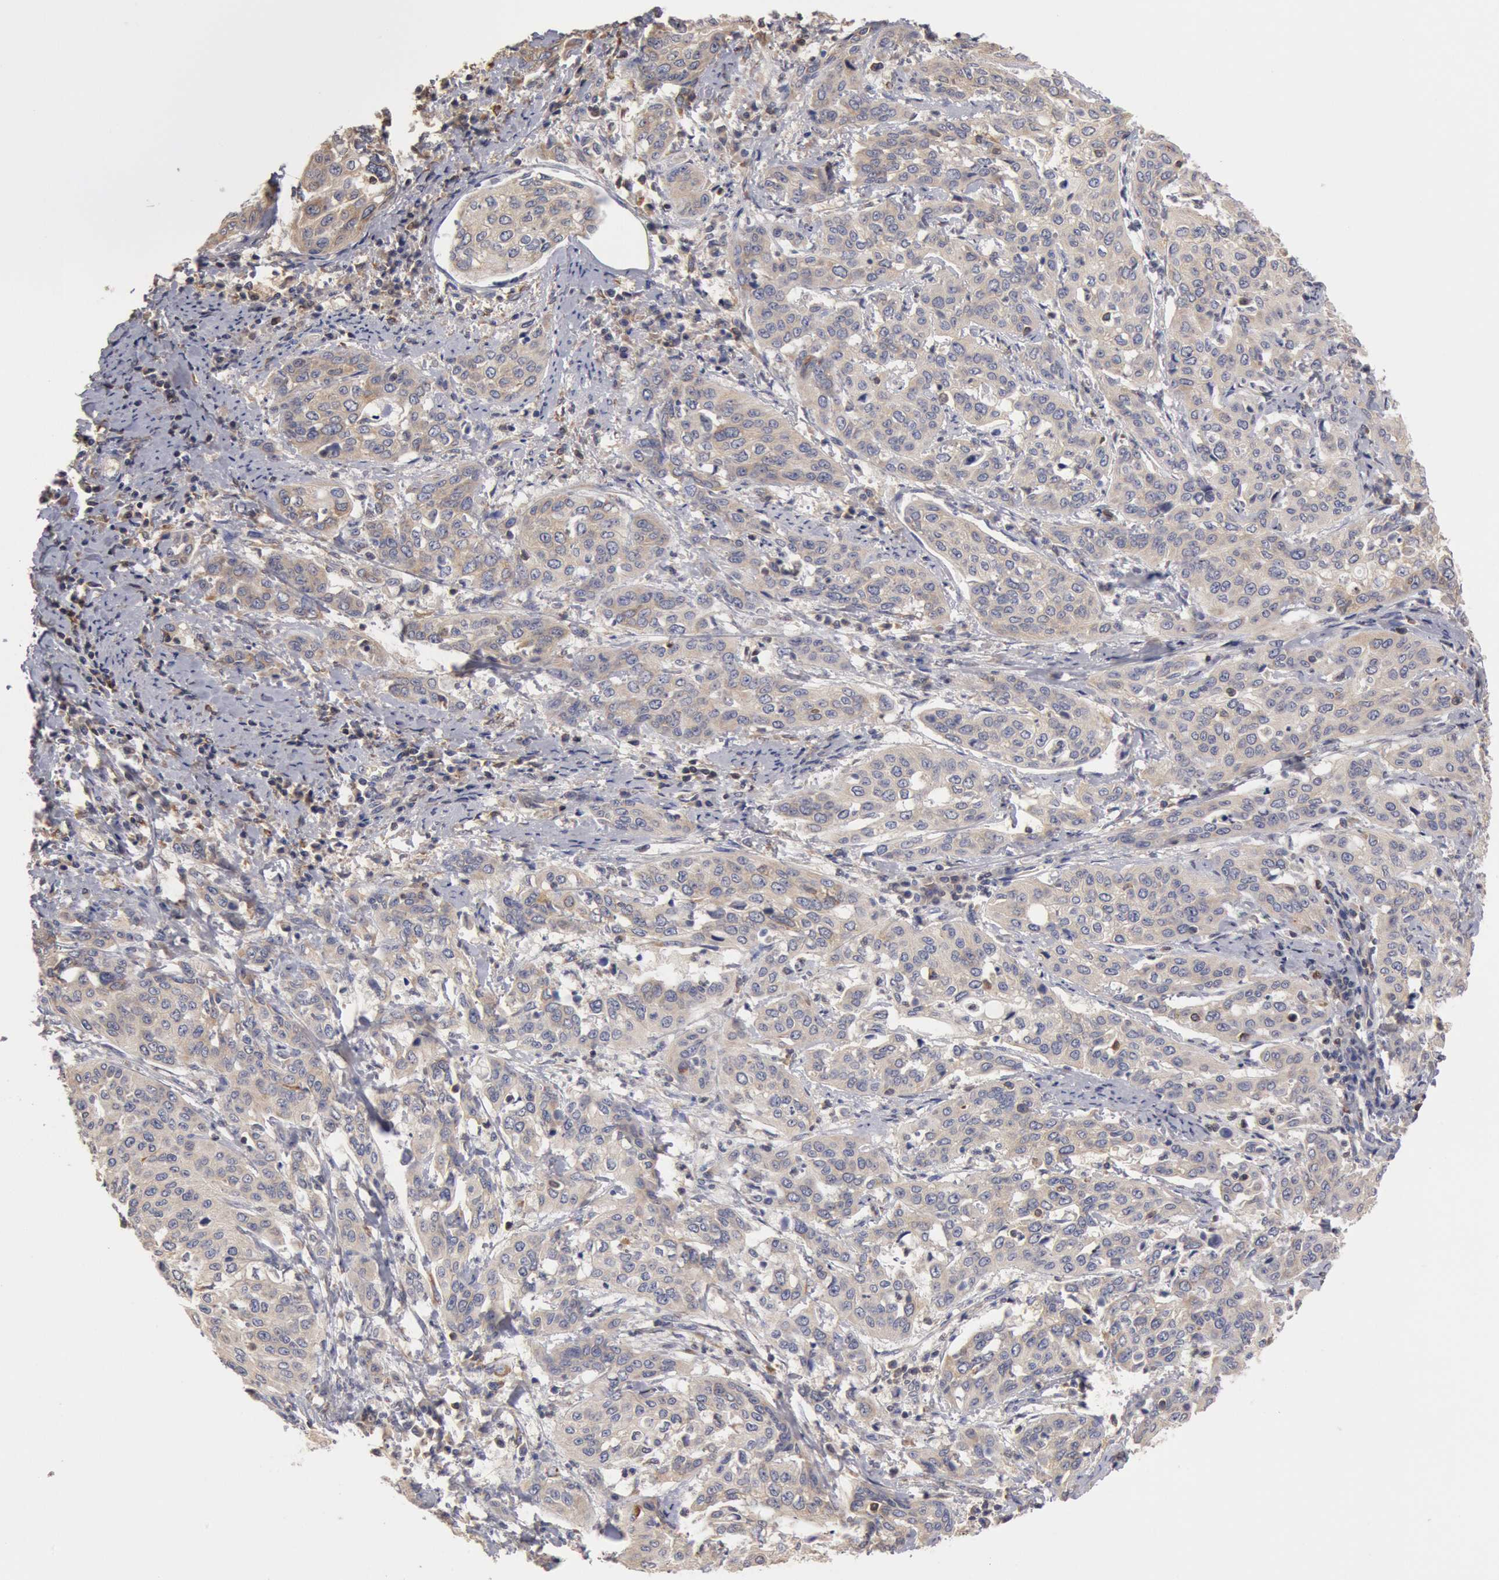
{"staining": {"intensity": "weak", "quantity": ">75%", "location": "cytoplasmic/membranous"}, "tissue": "cervical cancer", "cell_type": "Tumor cells", "image_type": "cancer", "snomed": [{"axis": "morphology", "description": "Squamous cell carcinoma, NOS"}, {"axis": "topography", "description": "Cervix"}], "caption": "A low amount of weak cytoplasmic/membranous expression is seen in about >75% of tumor cells in cervical cancer tissue. The staining was performed using DAB, with brown indicating positive protein expression. Nuclei are stained blue with hematoxylin.", "gene": "OSBPL8", "patient": {"sex": "female", "age": 41}}